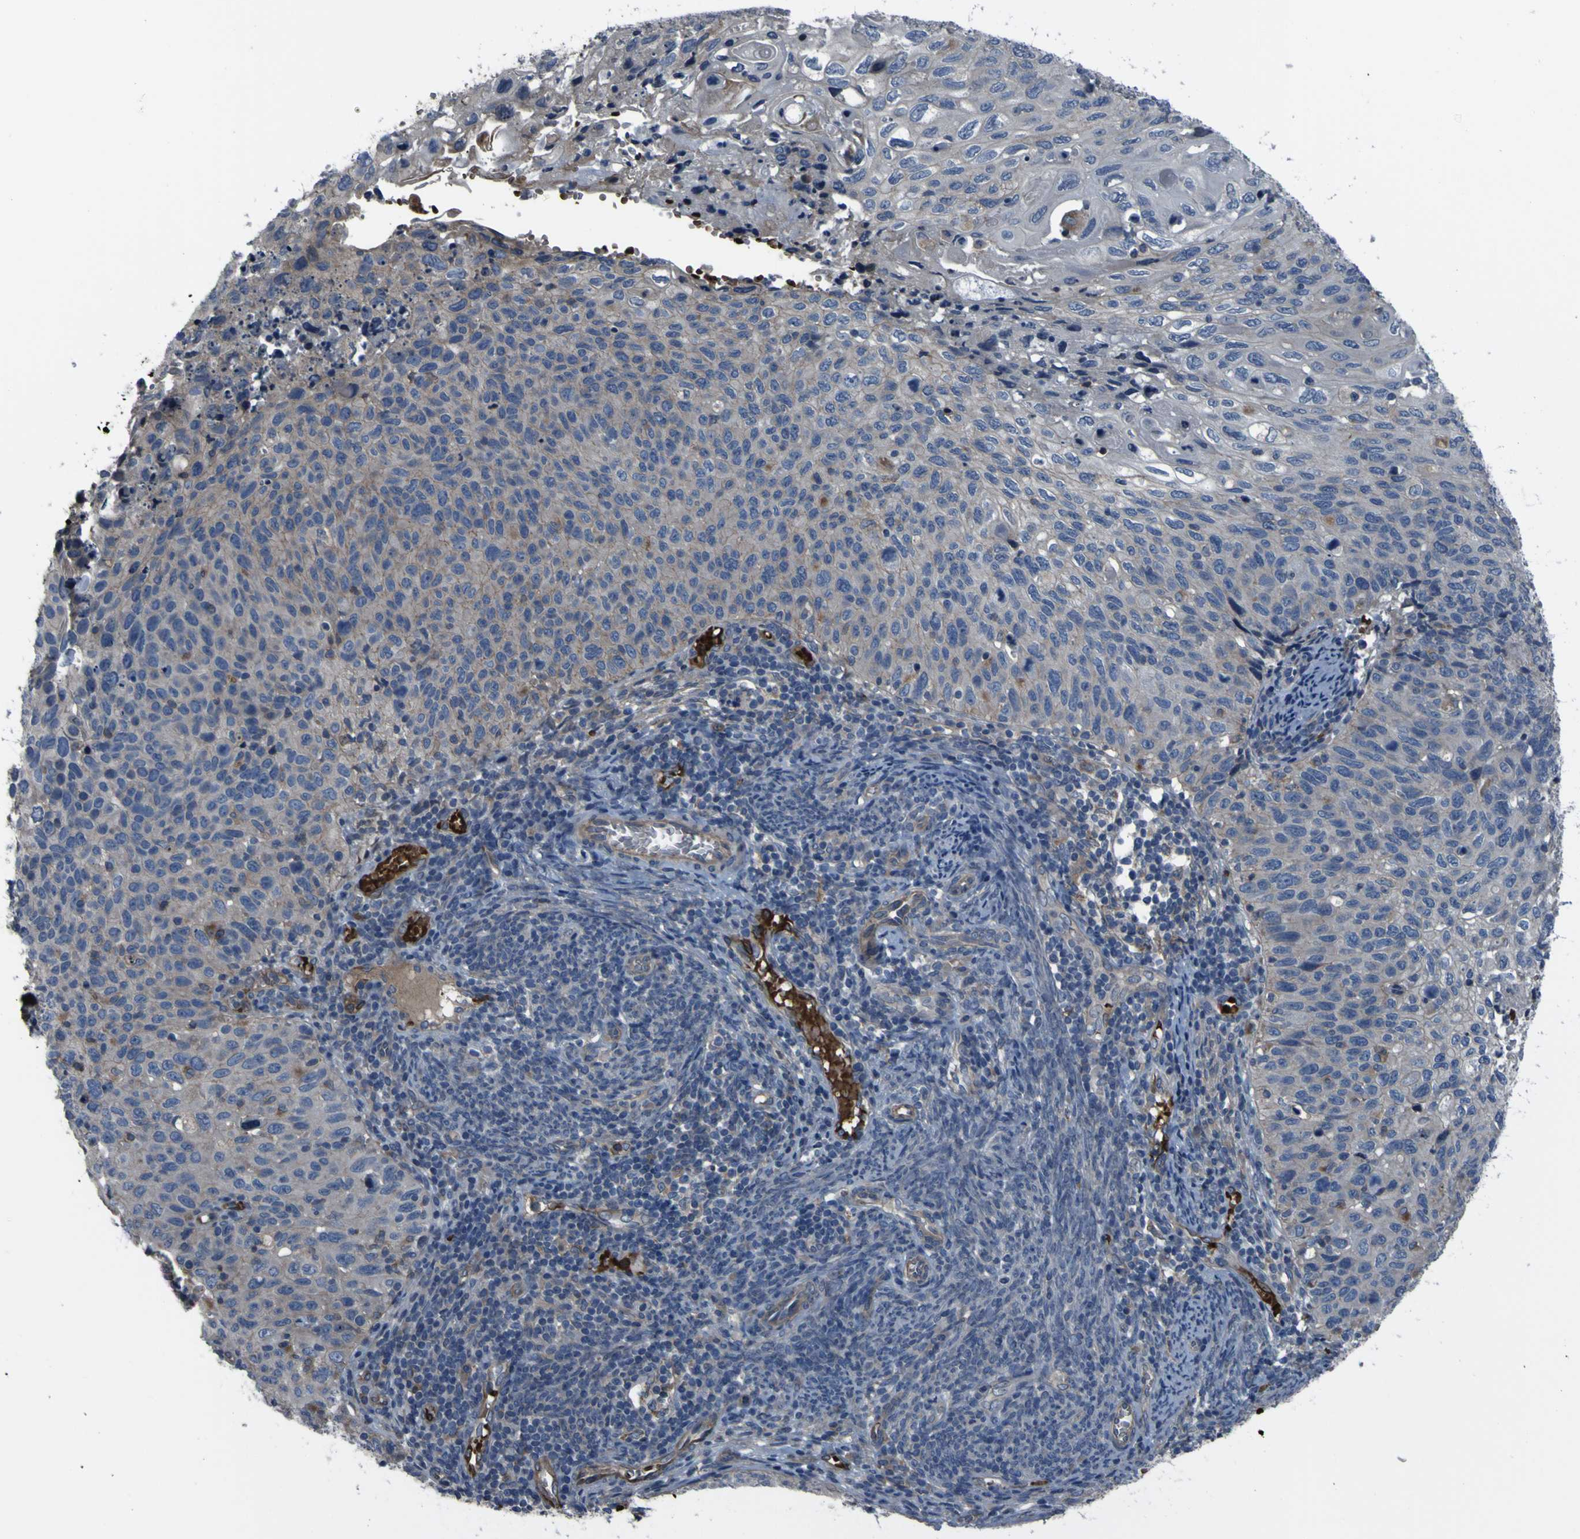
{"staining": {"intensity": "weak", "quantity": "<25%", "location": "cytoplasmic/membranous"}, "tissue": "cervical cancer", "cell_type": "Tumor cells", "image_type": "cancer", "snomed": [{"axis": "morphology", "description": "Squamous cell carcinoma, NOS"}, {"axis": "topography", "description": "Cervix"}], "caption": "Immunohistochemistry (IHC) histopathology image of cervical cancer (squamous cell carcinoma) stained for a protein (brown), which reveals no expression in tumor cells.", "gene": "GRAMD1A", "patient": {"sex": "female", "age": 70}}